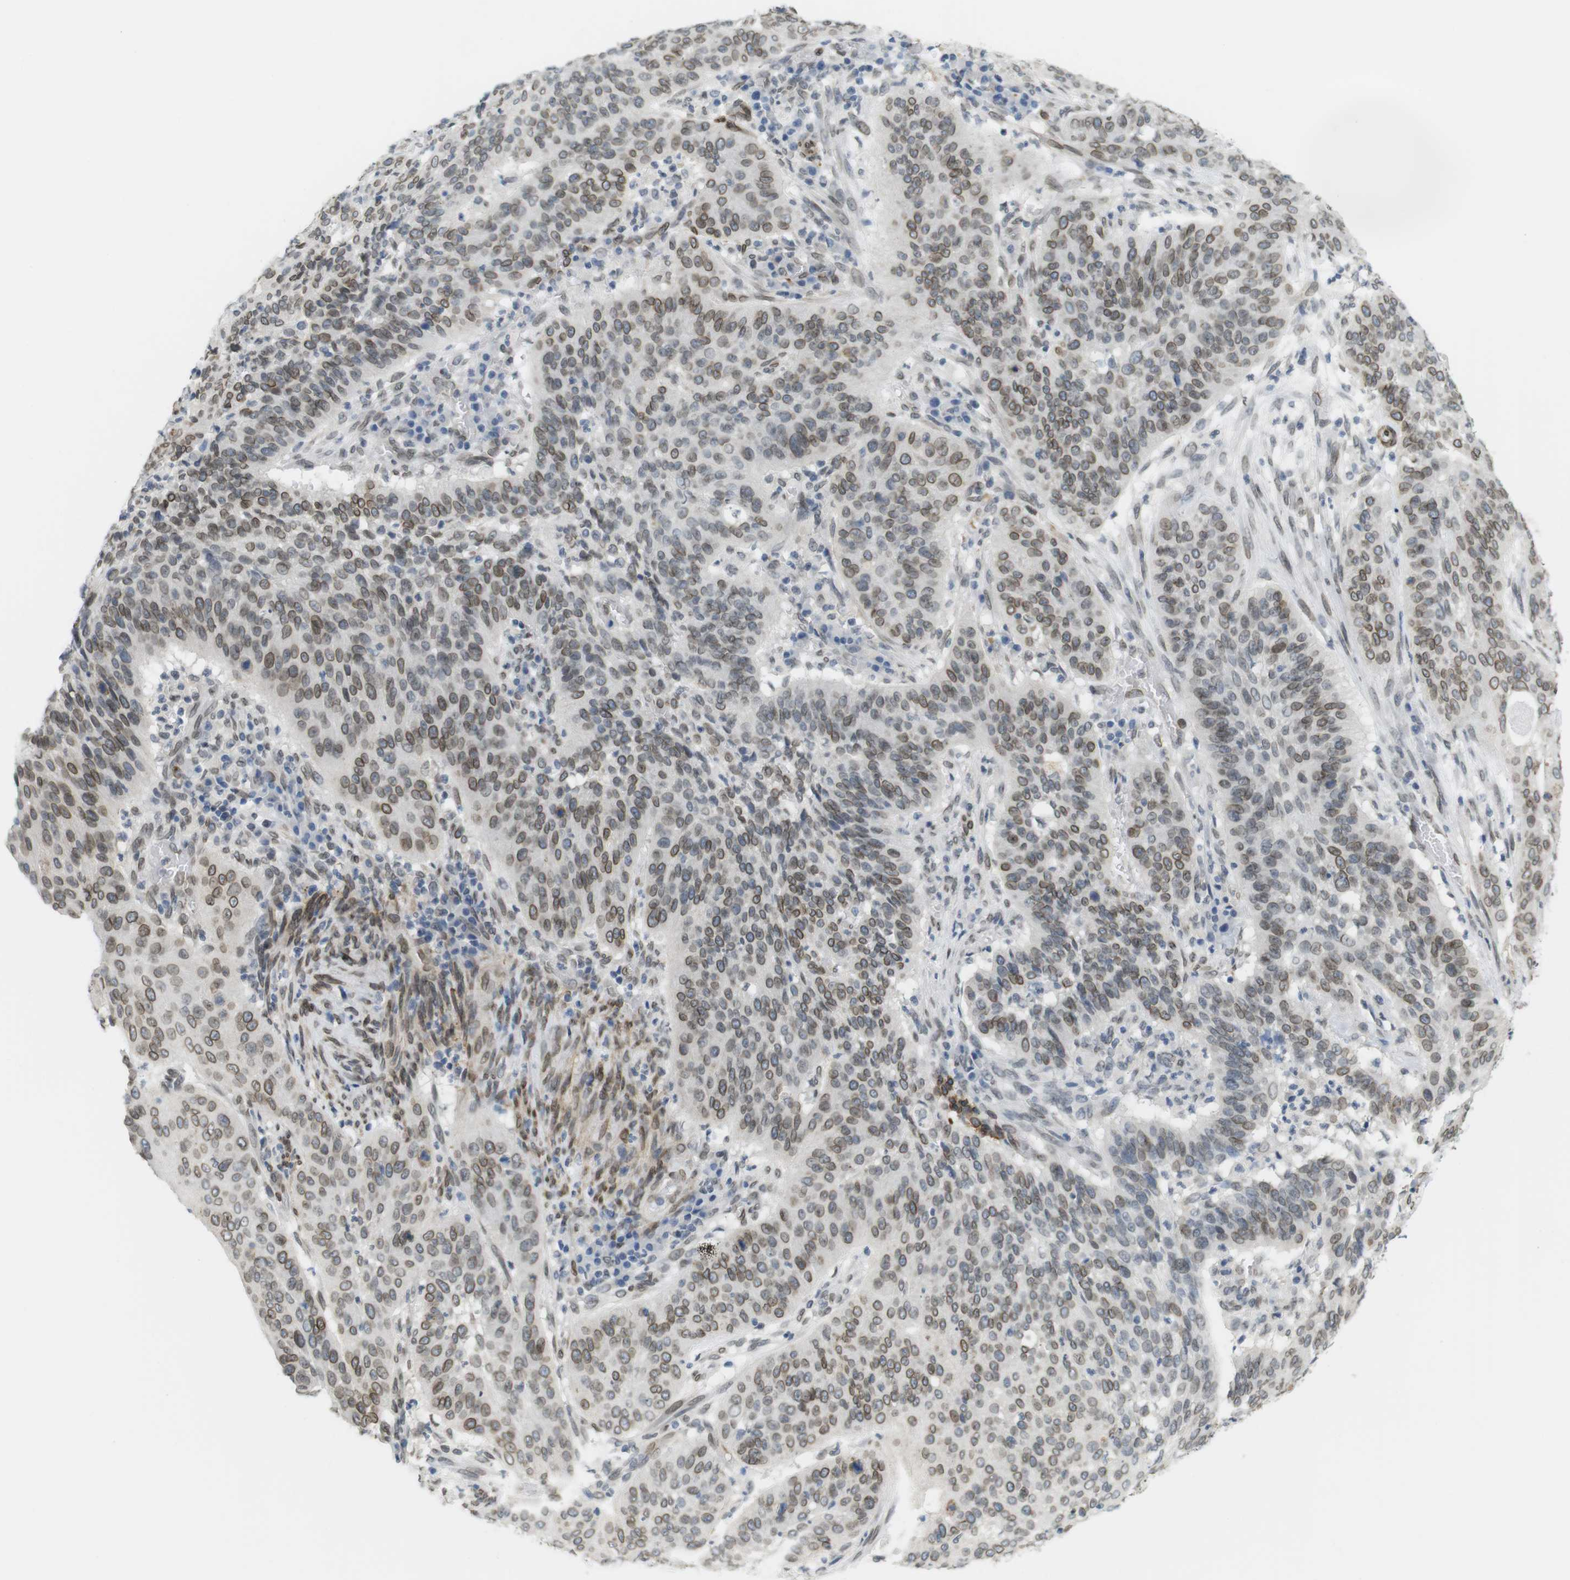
{"staining": {"intensity": "moderate", "quantity": "25%-75%", "location": "cytoplasmic/membranous,nuclear"}, "tissue": "cervical cancer", "cell_type": "Tumor cells", "image_type": "cancer", "snomed": [{"axis": "morphology", "description": "Normal tissue, NOS"}, {"axis": "morphology", "description": "Squamous cell carcinoma, NOS"}, {"axis": "topography", "description": "Cervix"}], "caption": "Squamous cell carcinoma (cervical) stained for a protein exhibits moderate cytoplasmic/membranous and nuclear positivity in tumor cells.", "gene": "ARL6IP6", "patient": {"sex": "female", "age": 39}}